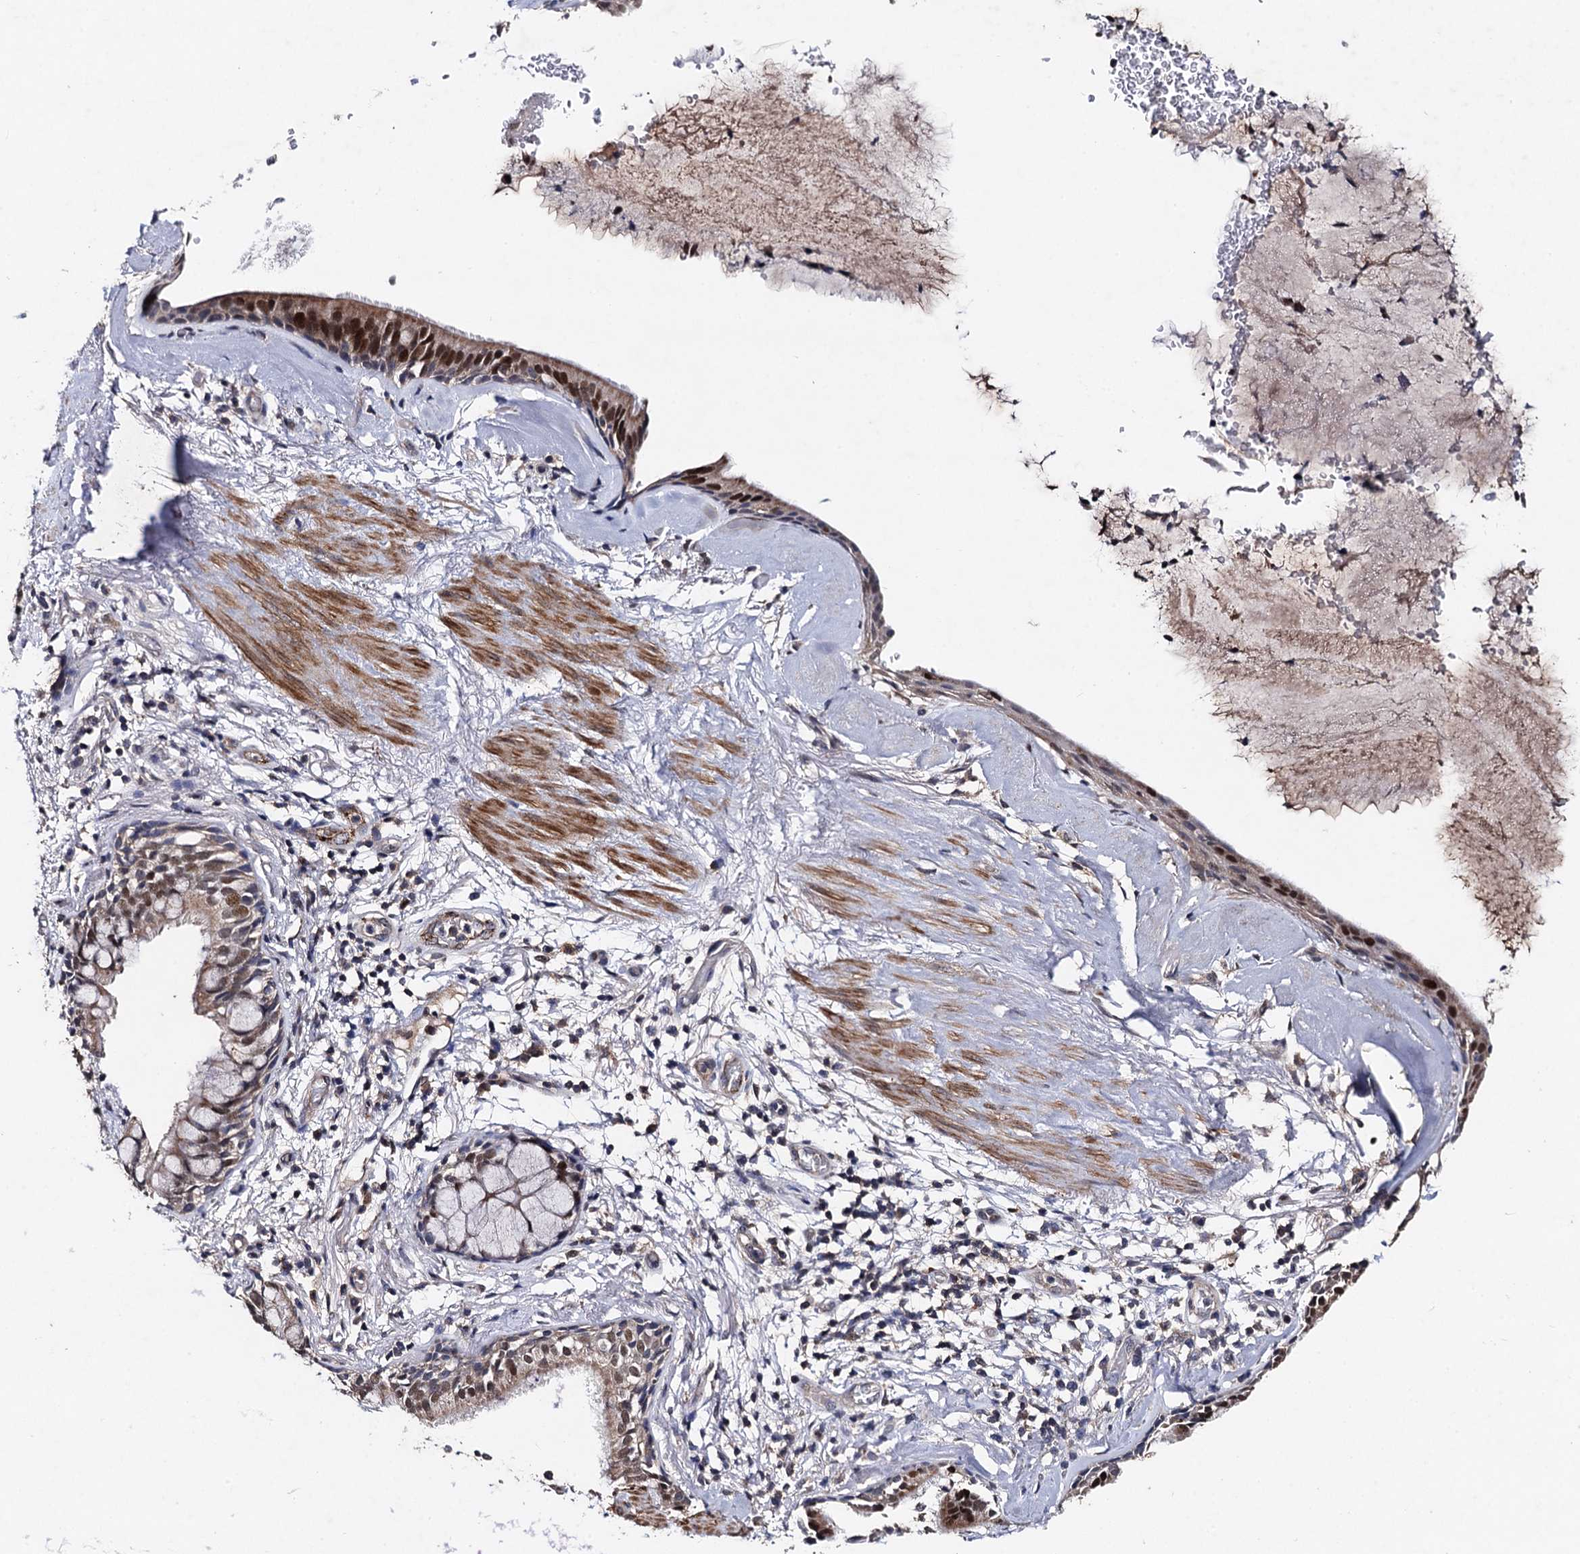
{"staining": {"intensity": "negative", "quantity": "none", "location": "none"}, "tissue": "adipose tissue", "cell_type": "Adipocytes", "image_type": "normal", "snomed": [{"axis": "morphology", "description": "Normal tissue, NOS"}, {"axis": "topography", "description": "Cartilage tissue"}], "caption": "Immunohistochemistry histopathology image of normal human adipose tissue stained for a protein (brown), which demonstrates no expression in adipocytes.", "gene": "PPTC7", "patient": {"sex": "female", "age": 63}}